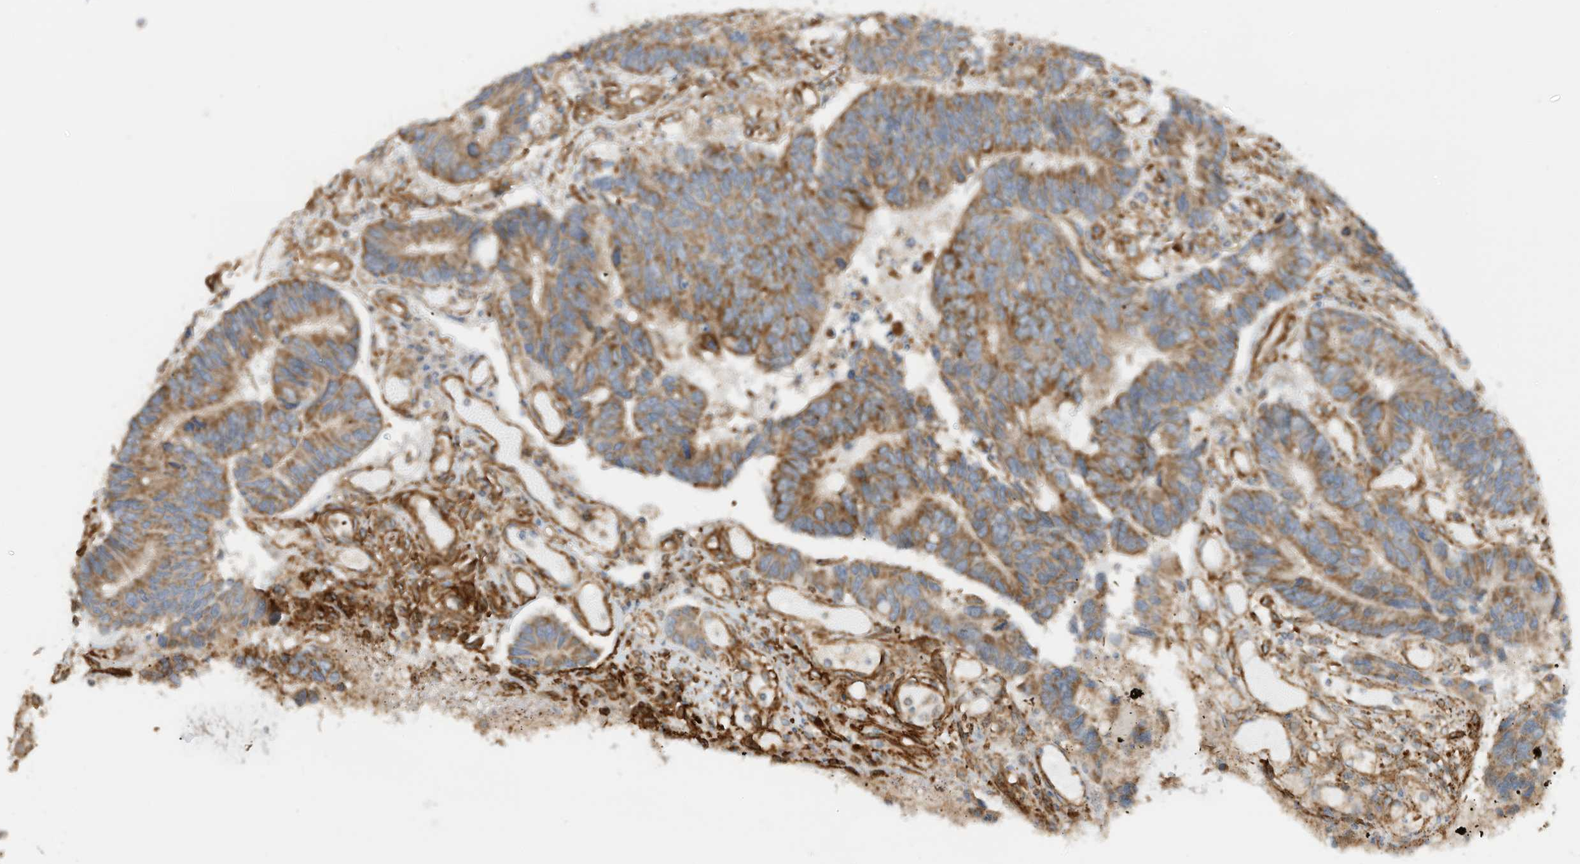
{"staining": {"intensity": "moderate", "quantity": ">75%", "location": "cytoplasmic/membranous"}, "tissue": "colorectal cancer", "cell_type": "Tumor cells", "image_type": "cancer", "snomed": [{"axis": "morphology", "description": "Adenocarcinoma, NOS"}, {"axis": "topography", "description": "Rectum"}], "caption": "A brown stain labels moderate cytoplasmic/membranous expression of a protein in colorectal cancer tumor cells.", "gene": "ABCB7", "patient": {"sex": "male", "age": 84}}